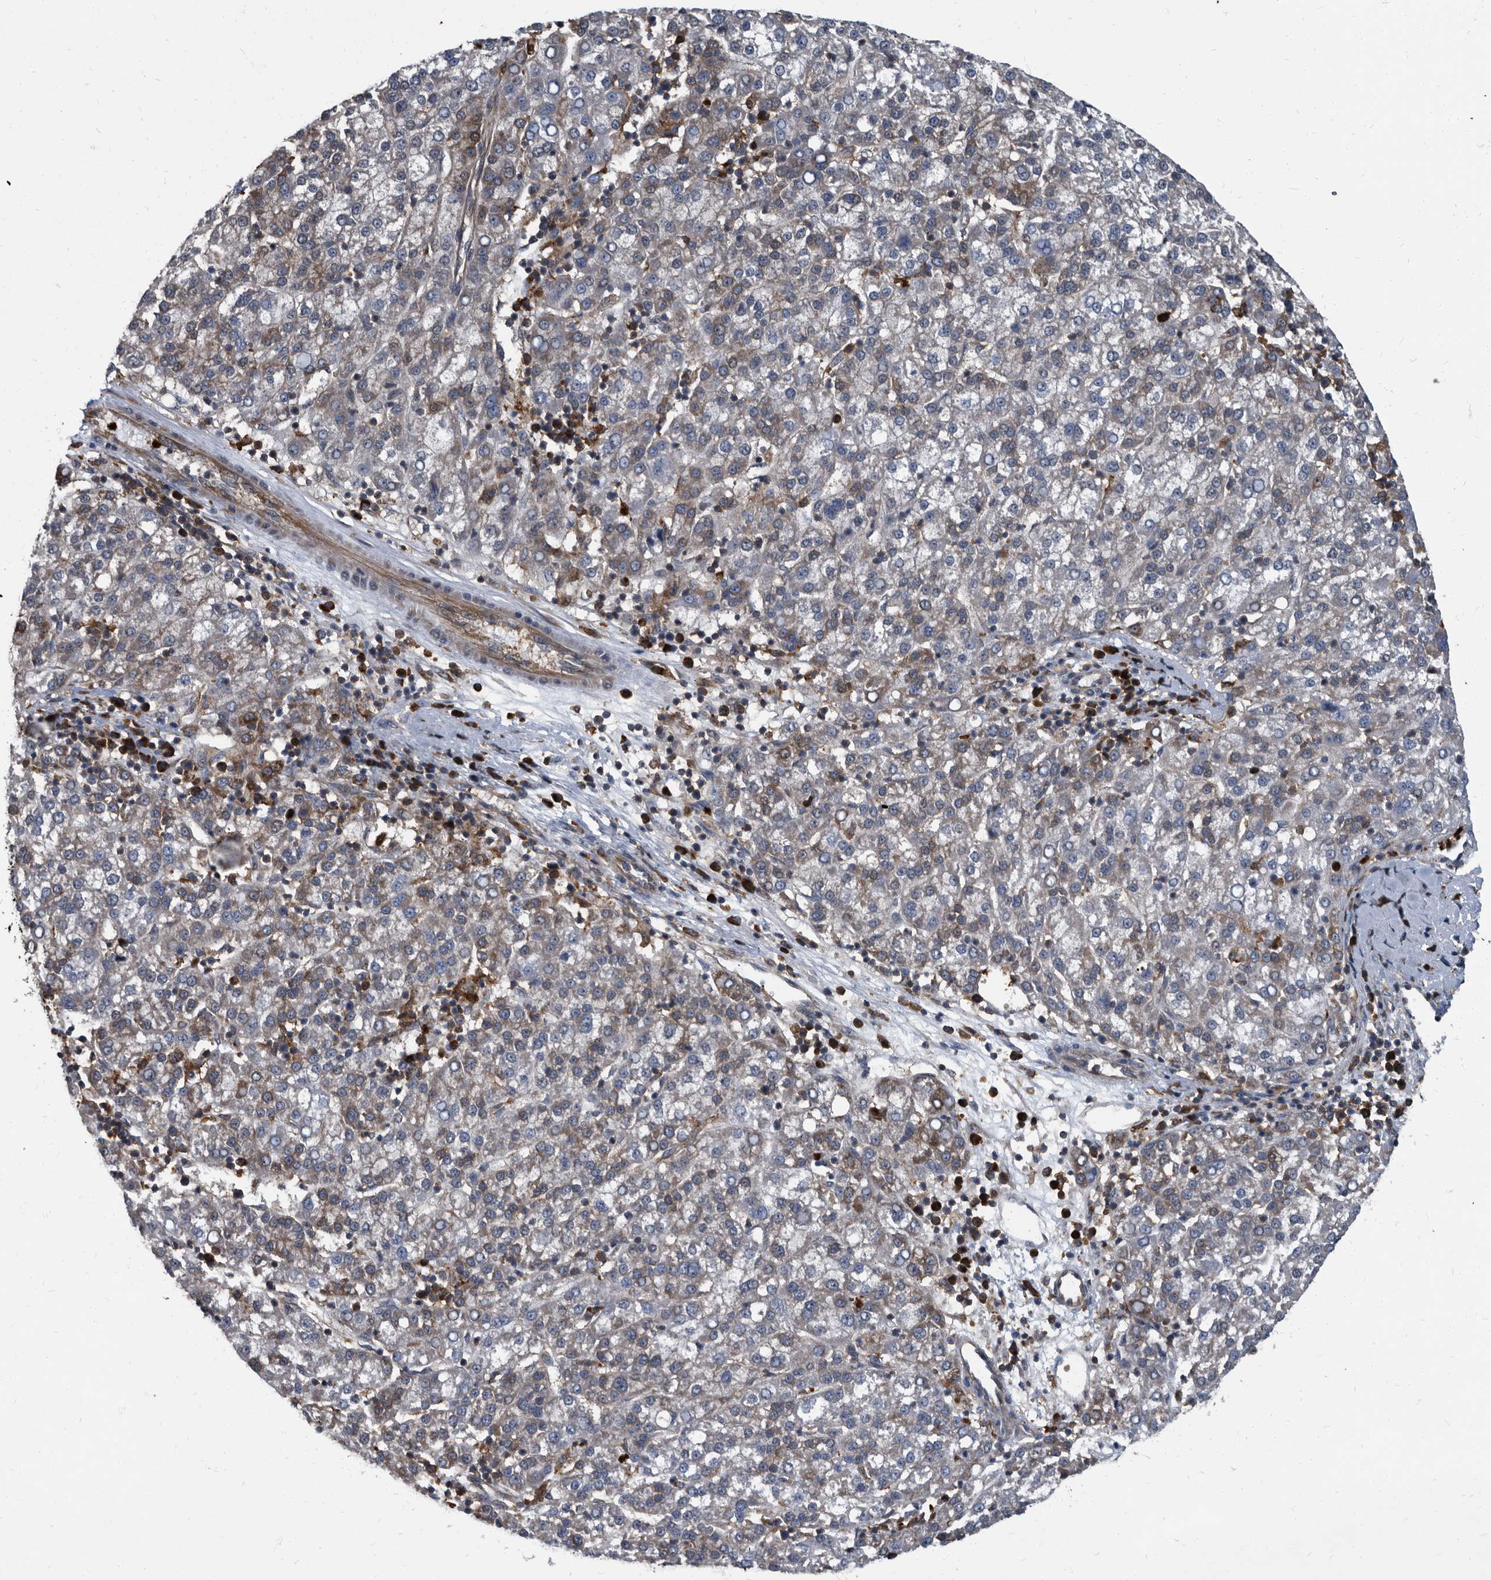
{"staining": {"intensity": "moderate", "quantity": "<25%", "location": "cytoplasmic/membranous"}, "tissue": "liver cancer", "cell_type": "Tumor cells", "image_type": "cancer", "snomed": [{"axis": "morphology", "description": "Carcinoma, Hepatocellular, NOS"}, {"axis": "topography", "description": "Liver"}], "caption": "Human hepatocellular carcinoma (liver) stained with a brown dye reveals moderate cytoplasmic/membranous positive staining in approximately <25% of tumor cells.", "gene": "CDV3", "patient": {"sex": "female", "age": 58}}